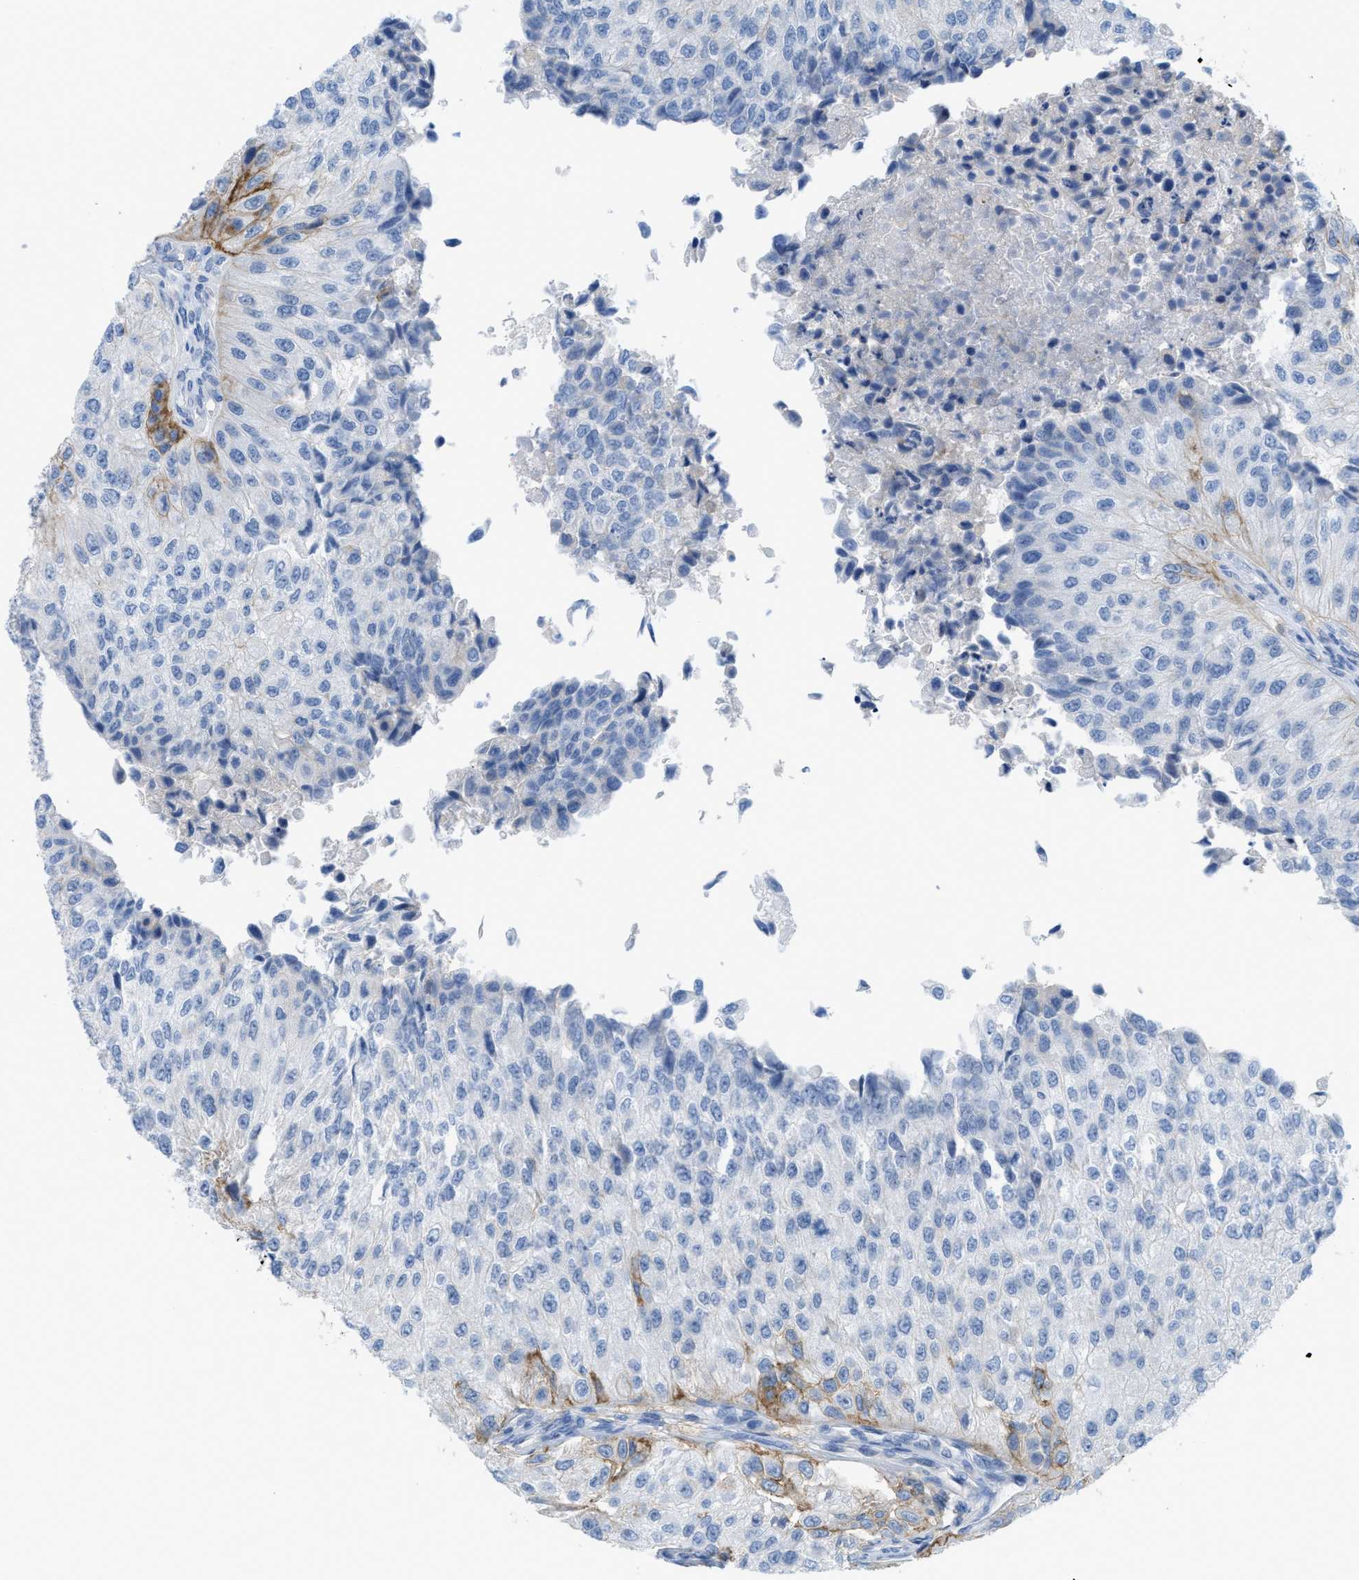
{"staining": {"intensity": "moderate", "quantity": "<25%", "location": "cytoplasmic/membranous"}, "tissue": "urothelial cancer", "cell_type": "Tumor cells", "image_type": "cancer", "snomed": [{"axis": "morphology", "description": "Urothelial carcinoma, High grade"}, {"axis": "topography", "description": "Kidney"}, {"axis": "topography", "description": "Urinary bladder"}], "caption": "Human urothelial cancer stained with a brown dye reveals moderate cytoplasmic/membranous positive expression in about <25% of tumor cells.", "gene": "SLC3A2", "patient": {"sex": "male", "age": 77}}